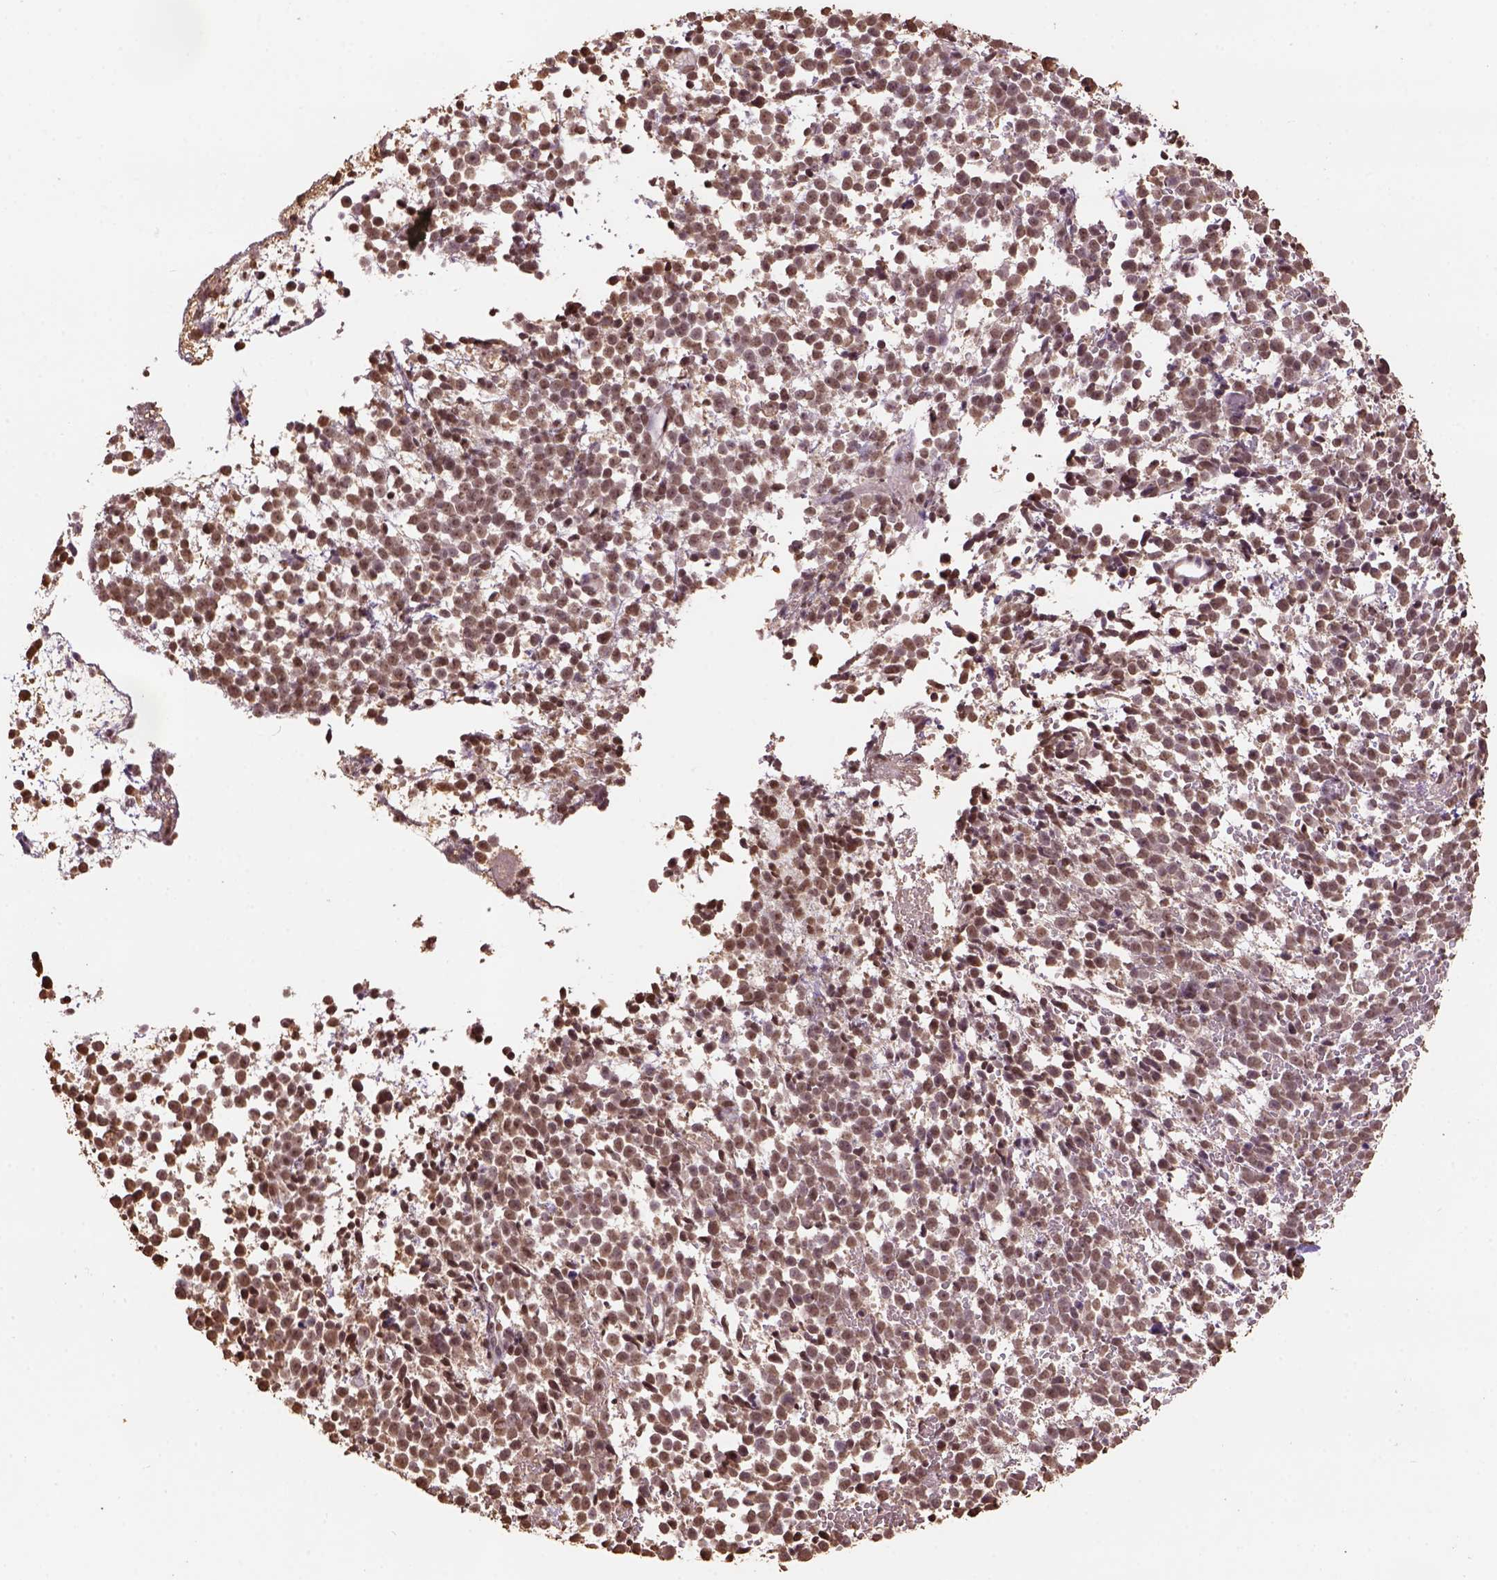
{"staining": {"intensity": "moderate", "quantity": ">75%", "location": "nuclear"}, "tissue": "melanoma", "cell_type": "Tumor cells", "image_type": "cancer", "snomed": [{"axis": "morphology", "description": "Malignant melanoma, NOS"}, {"axis": "topography", "description": "Skin"}], "caption": "Melanoma stained for a protein (brown) exhibits moderate nuclear positive positivity in about >75% of tumor cells.", "gene": "CSTF2T", "patient": {"sex": "female", "age": 70}}